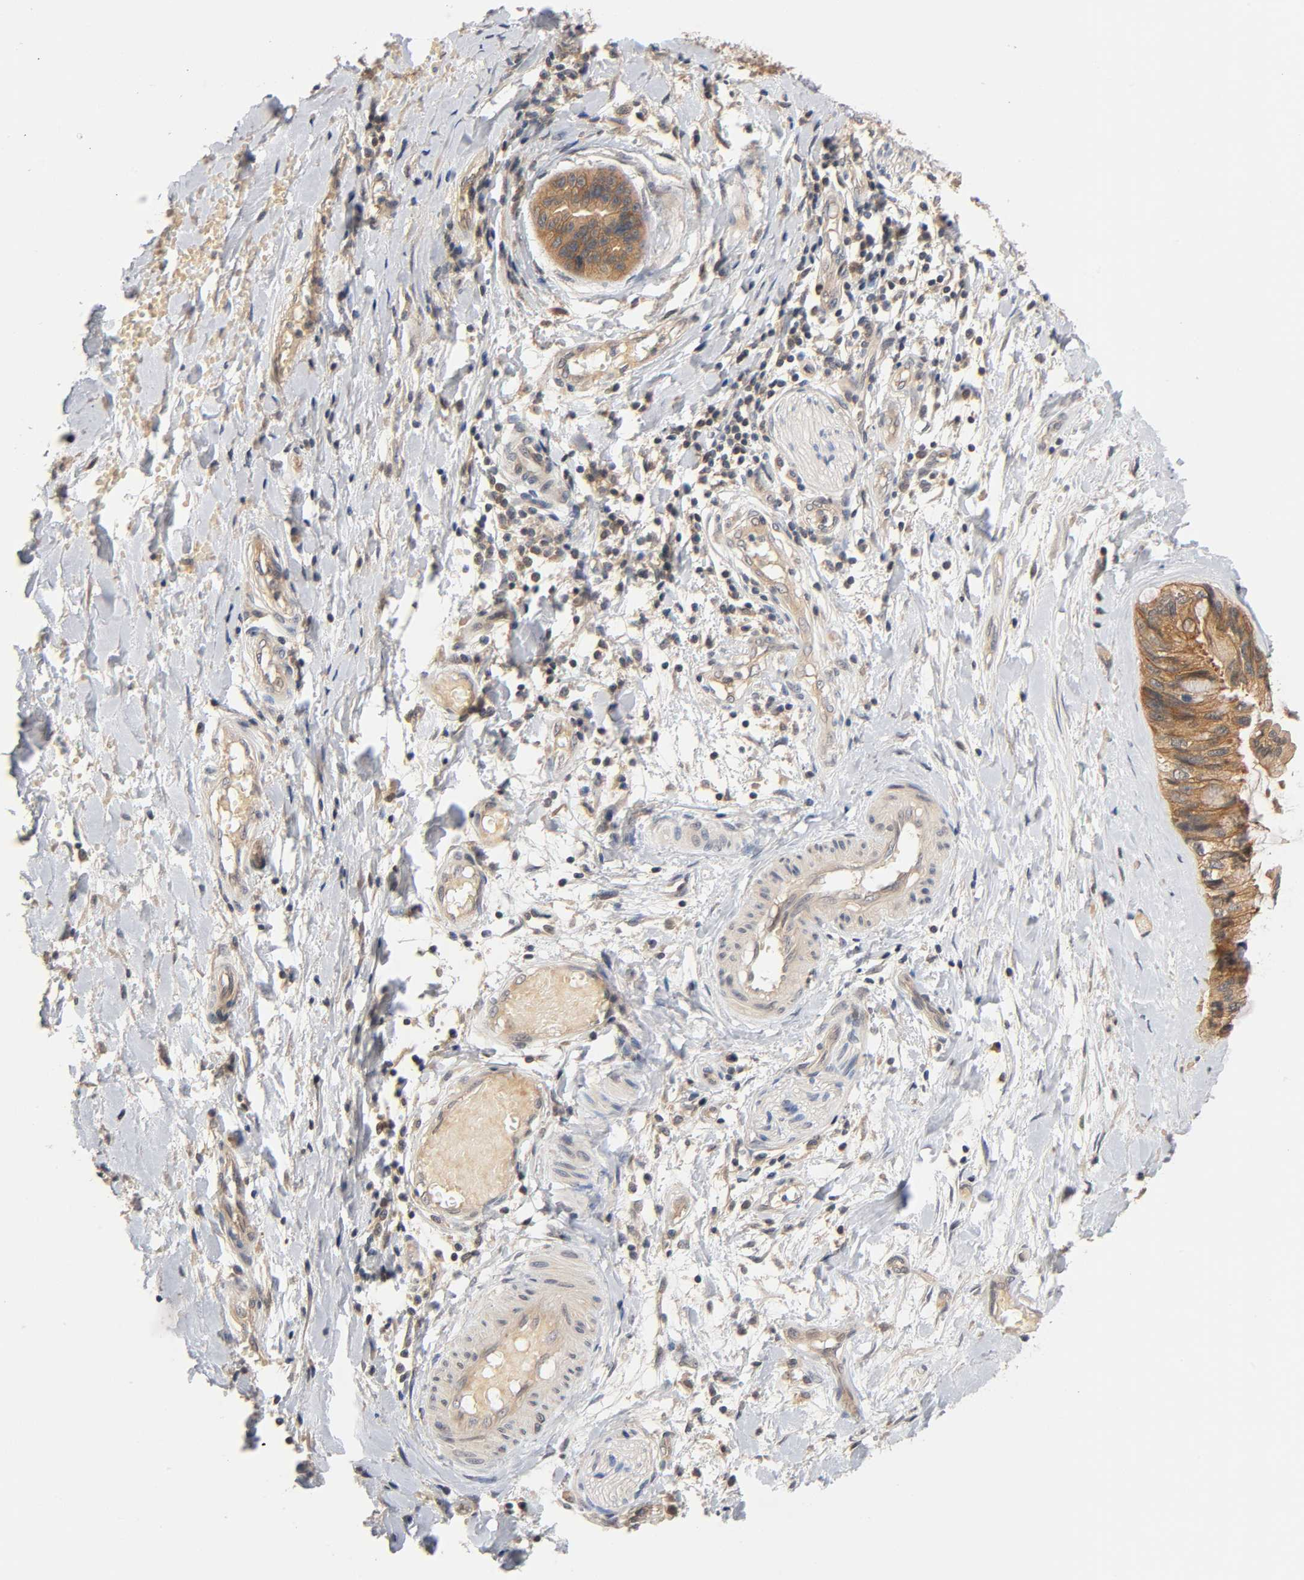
{"staining": {"intensity": "moderate", "quantity": ">75%", "location": "cytoplasmic/membranous"}, "tissue": "ovarian cancer", "cell_type": "Tumor cells", "image_type": "cancer", "snomed": [{"axis": "morphology", "description": "Cystadenocarcinoma, mucinous, NOS"}, {"axis": "topography", "description": "Ovary"}], "caption": "This image demonstrates immunohistochemistry (IHC) staining of ovarian mucinous cystadenocarcinoma, with medium moderate cytoplasmic/membranous expression in approximately >75% of tumor cells.", "gene": "PRKAB1", "patient": {"sex": "female", "age": 39}}